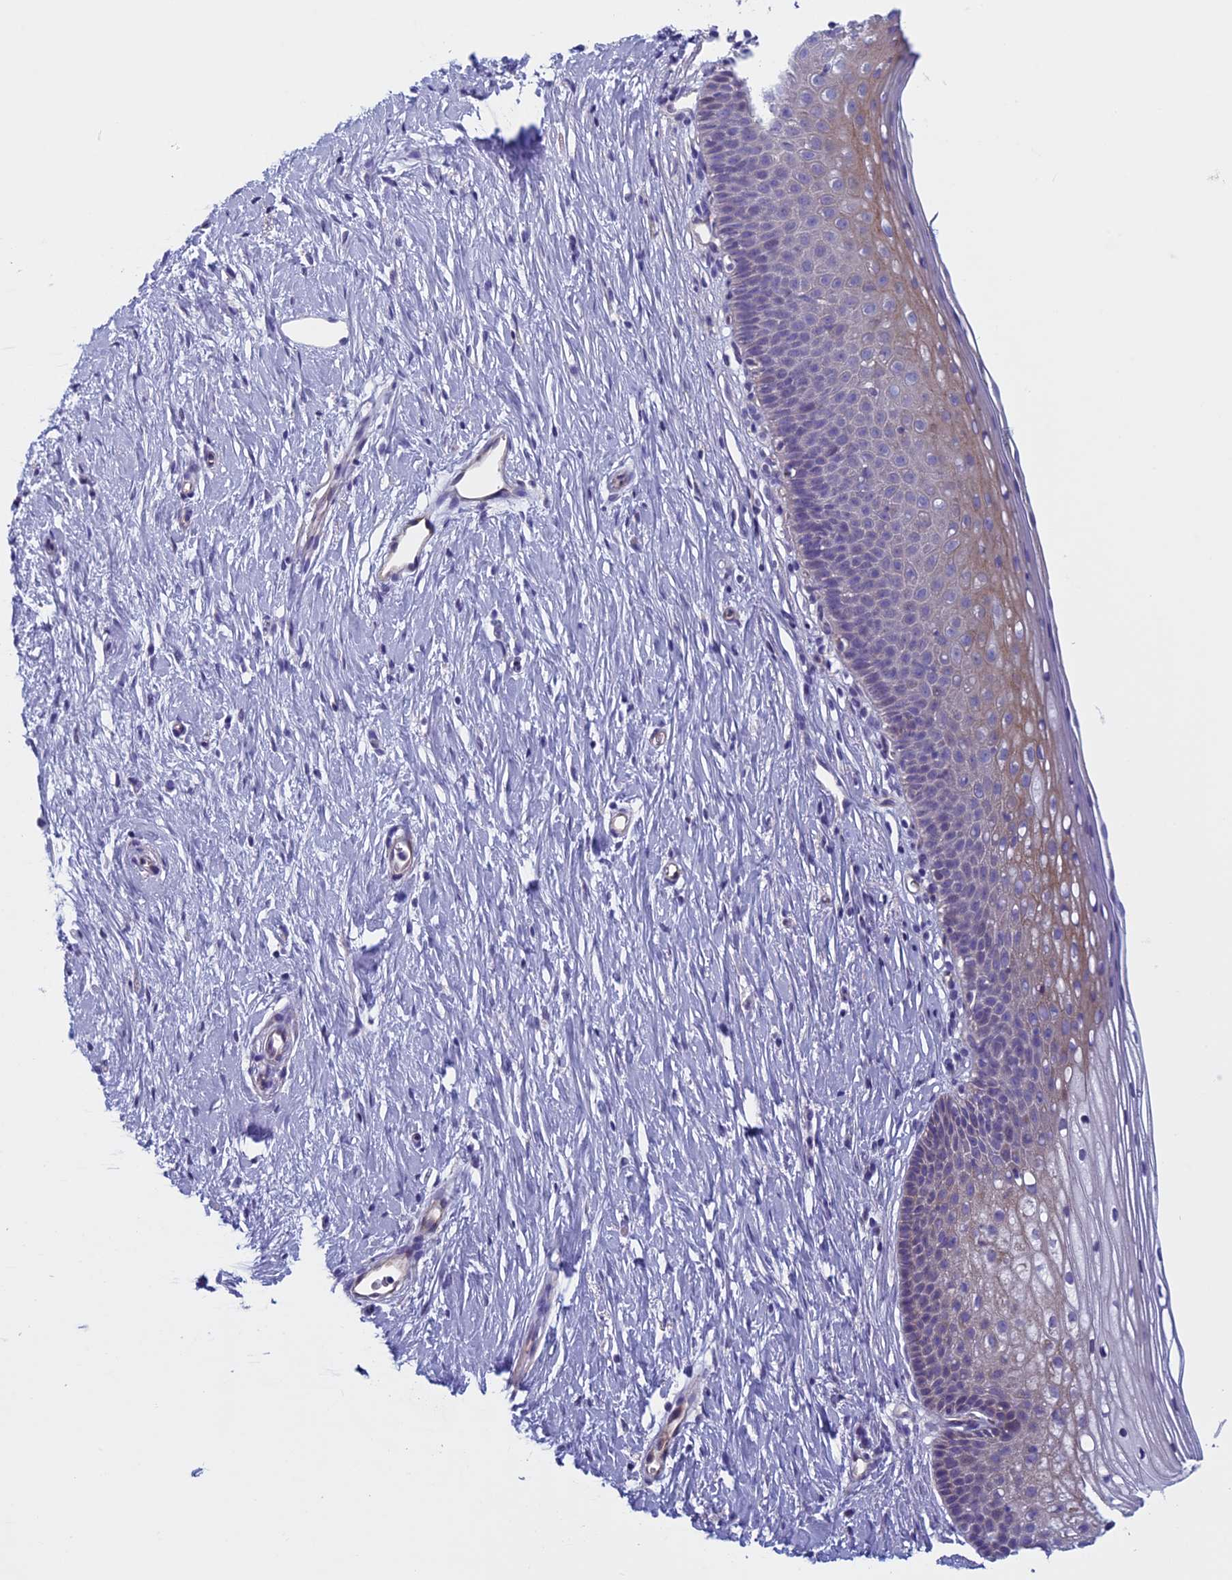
{"staining": {"intensity": "weak", "quantity": "<25%", "location": "cytoplasmic/membranous"}, "tissue": "cervix", "cell_type": "Glandular cells", "image_type": "normal", "snomed": [{"axis": "morphology", "description": "Normal tissue, NOS"}, {"axis": "topography", "description": "Cervix"}], "caption": "Cervix stained for a protein using IHC demonstrates no expression glandular cells.", "gene": "CNOT6L", "patient": {"sex": "female", "age": 36}}